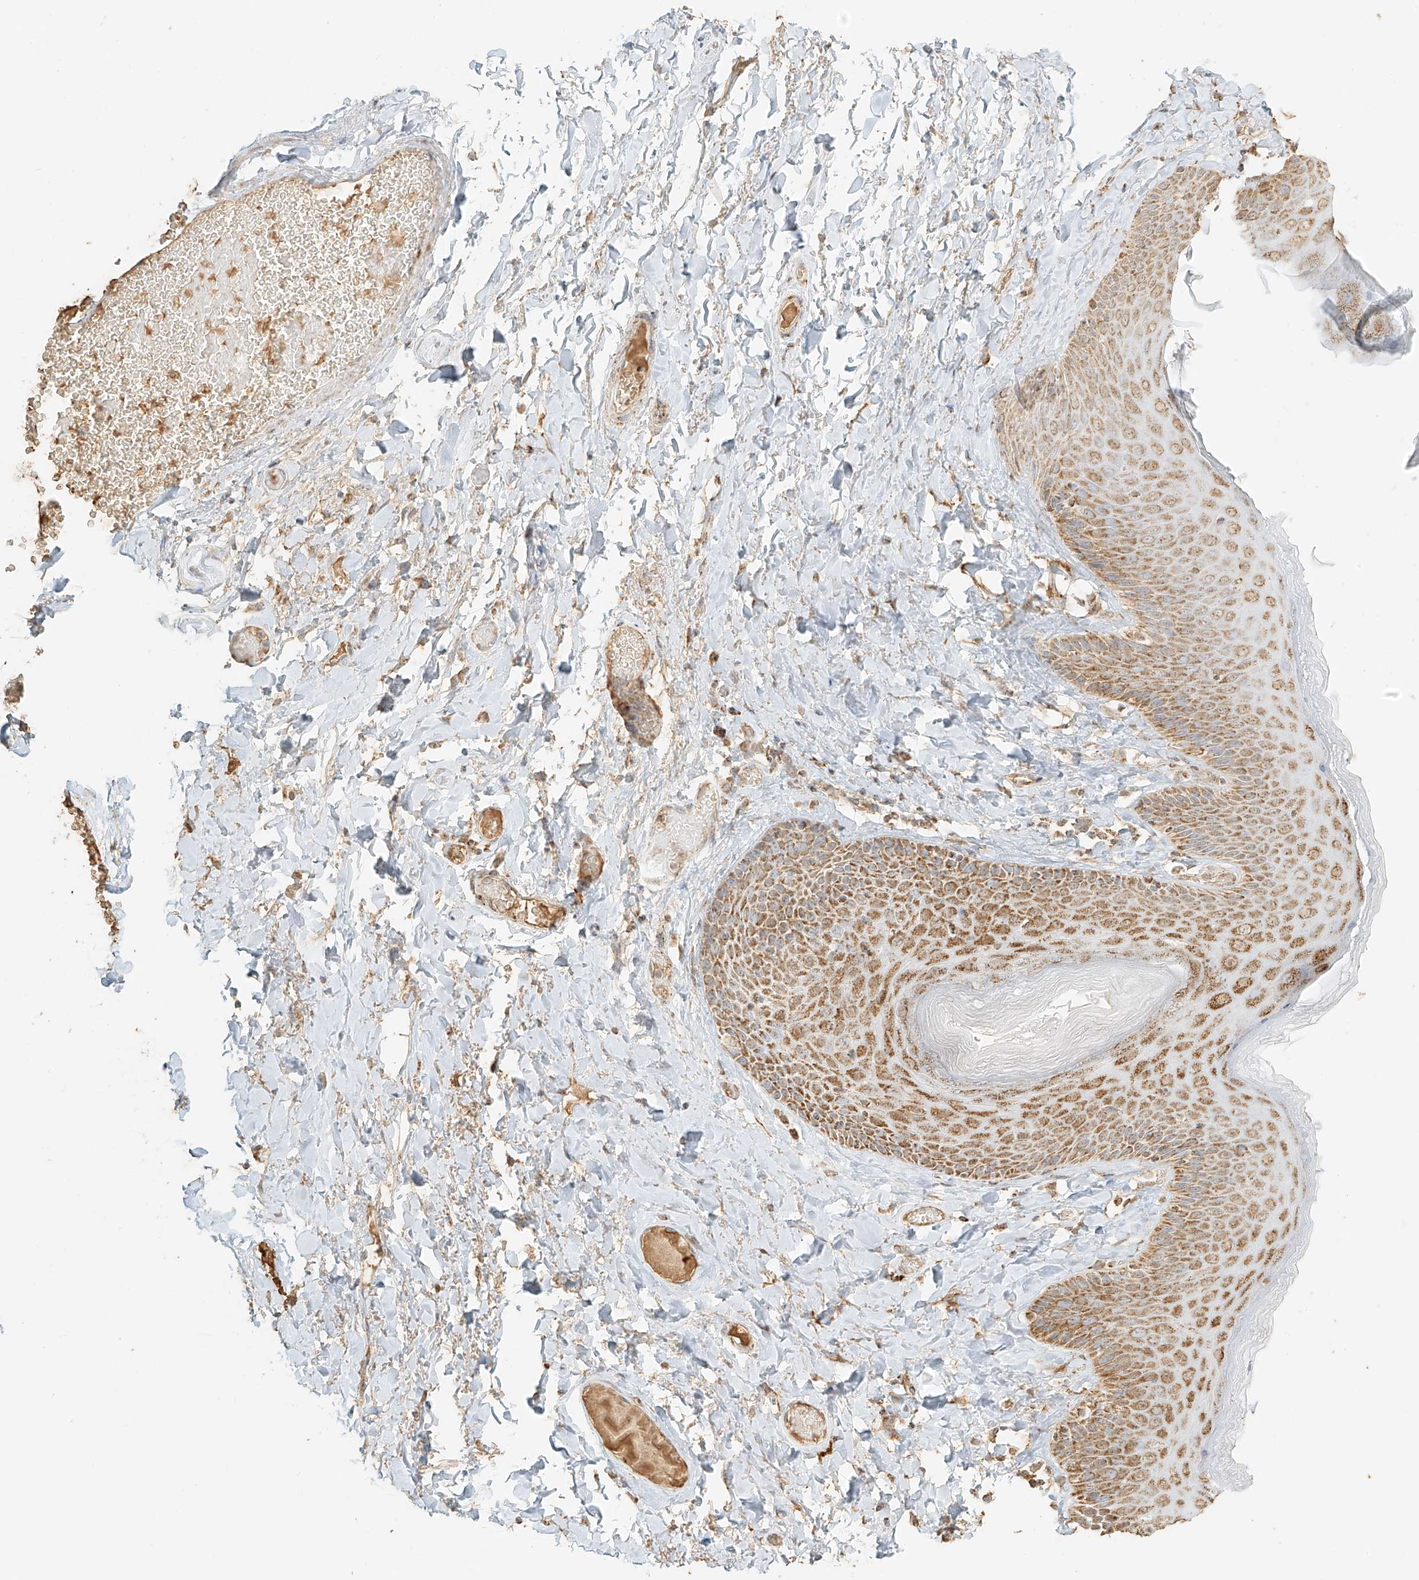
{"staining": {"intensity": "moderate", "quantity": ">75%", "location": "cytoplasmic/membranous"}, "tissue": "skin", "cell_type": "Epidermal cells", "image_type": "normal", "snomed": [{"axis": "morphology", "description": "Normal tissue, NOS"}, {"axis": "topography", "description": "Anal"}], "caption": "Immunohistochemistry (IHC) of benign skin reveals medium levels of moderate cytoplasmic/membranous positivity in about >75% of epidermal cells.", "gene": "MIPEP", "patient": {"sex": "male", "age": 69}}